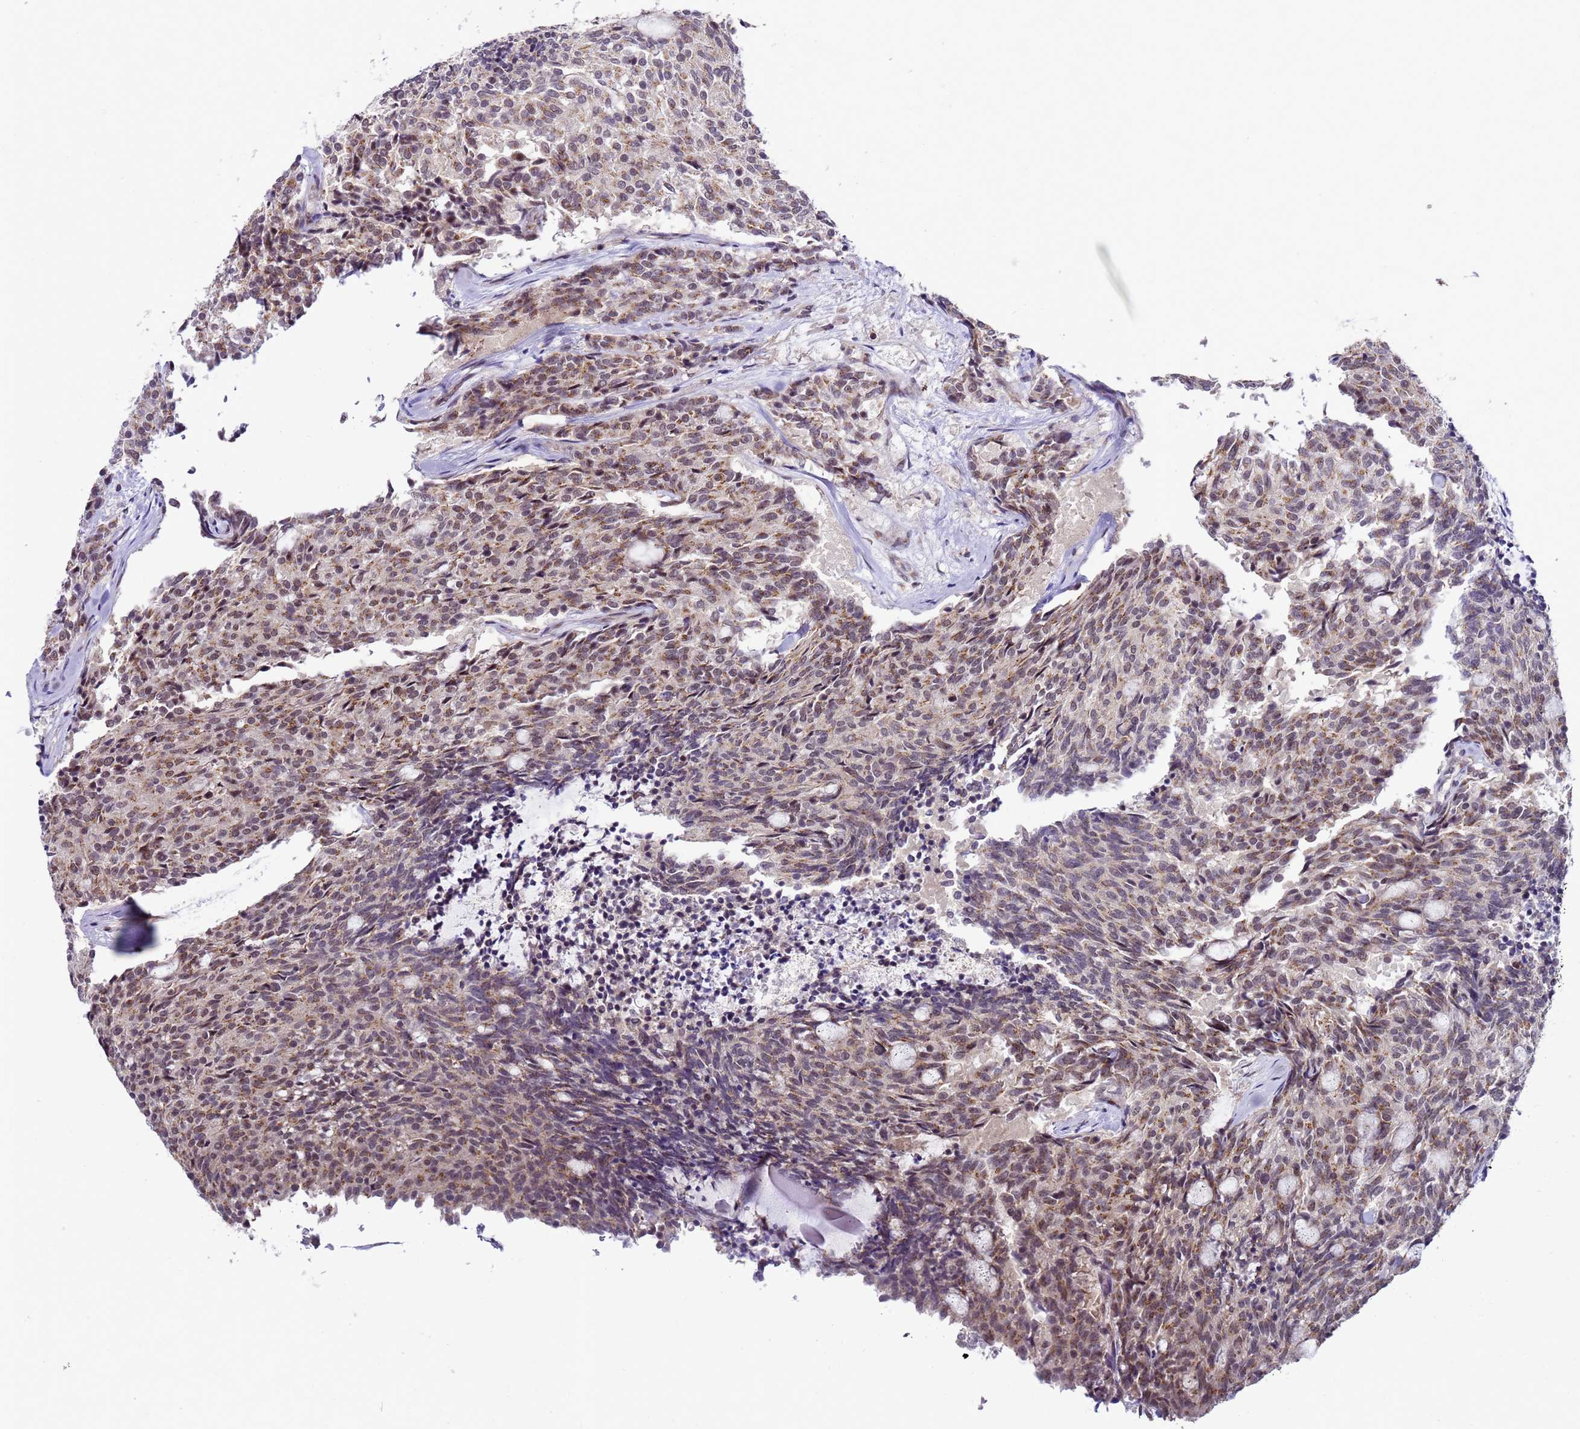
{"staining": {"intensity": "moderate", "quantity": "25%-75%", "location": "cytoplasmic/membranous,nuclear"}, "tissue": "carcinoid", "cell_type": "Tumor cells", "image_type": "cancer", "snomed": [{"axis": "morphology", "description": "Carcinoid, malignant, NOS"}, {"axis": "topography", "description": "Pancreas"}], "caption": "Carcinoid stained for a protein displays moderate cytoplasmic/membranous and nuclear positivity in tumor cells.", "gene": "C19orf47", "patient": {"sex": "female", "age": 54}}